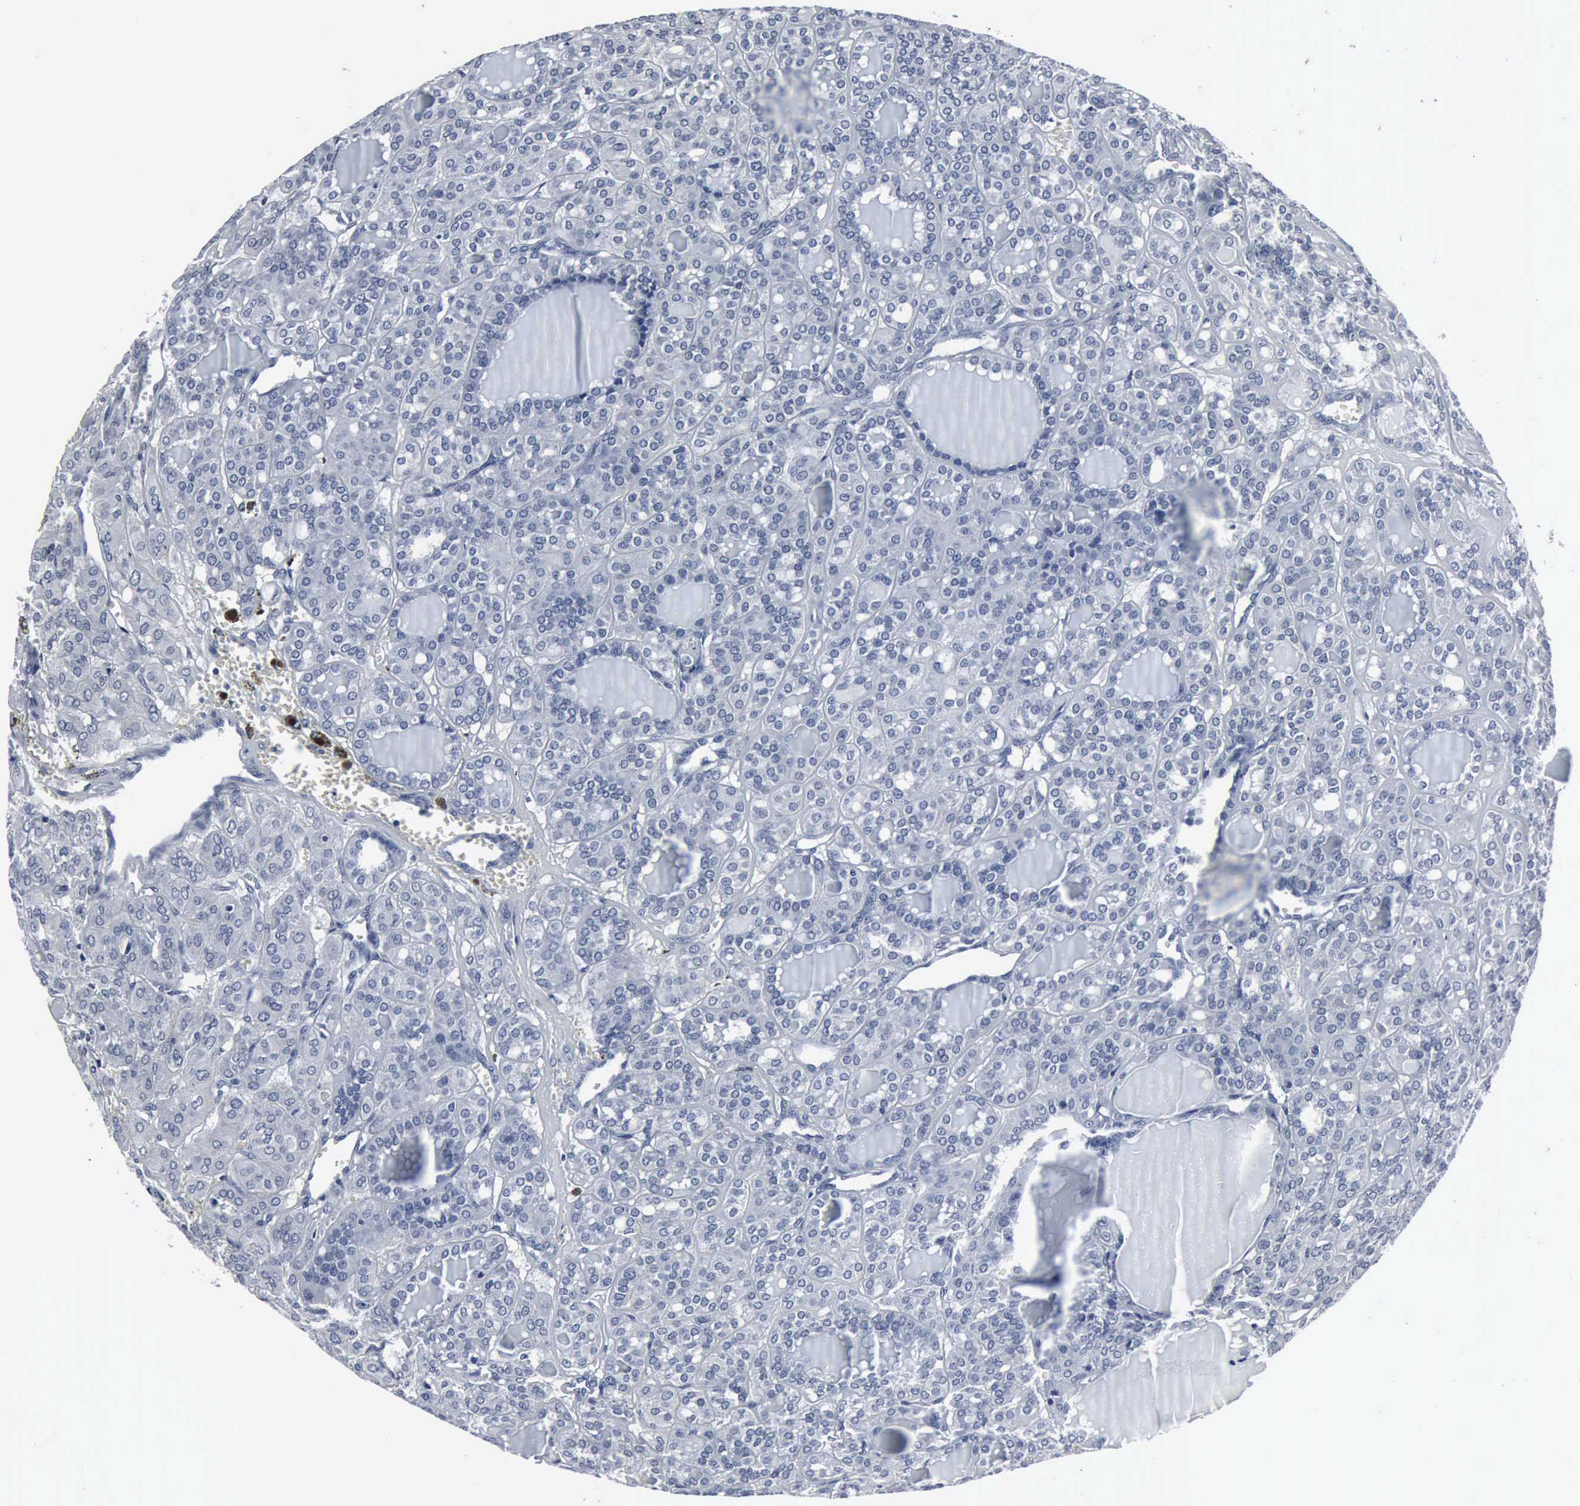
{"staining": {"intensity": "negative", "quantity": "none", "location": "none"}, "tissue": "thyroid cancer", "cell_type": "Tumor cells", "image_type": "cancer", "snomed": [{"axis": "morphology", "description": "Follicular adenoma carcinoma, NOS"}, {"axis": "topography", "description": "Thyroid gland"}], "caption": "Immunohistochemistry (IHC) image of neoplastic tissue: thyroid cancer stained with DAB exhibits no significant protein staining in tumor cells.", "gene": "SNAP25", "patient": {"sex": "female", "age": 71}}